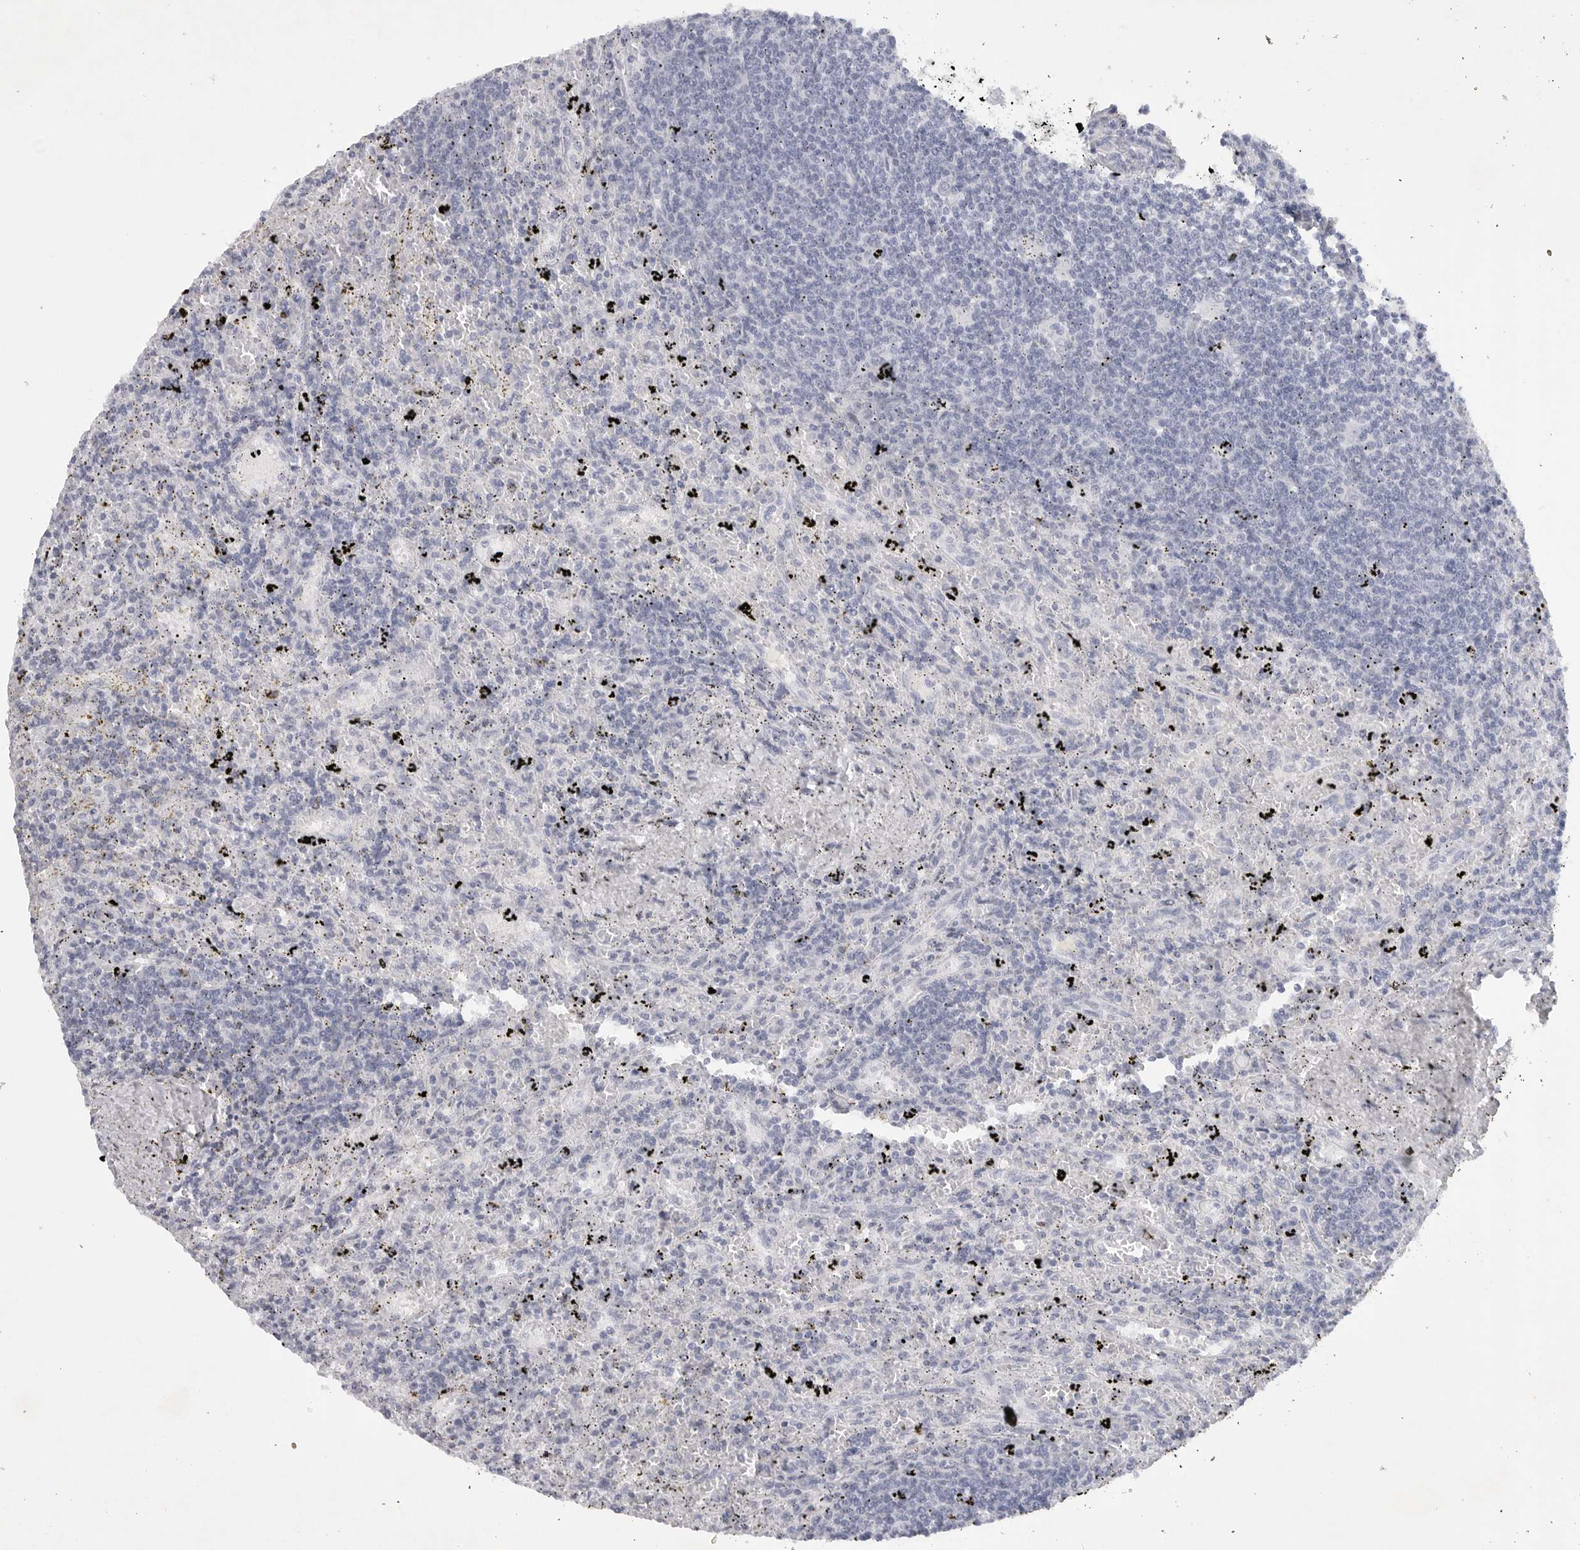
{"staining": {"intensity": "negative", "quantity": "none", "location": "none"}, "tissue": "lymphoma", "cell_type": "Tumor cells", "image_type": "cancer", "snomed": [{"axis": "morphology", "description": "Malignant lymphoma, non-Hodgkin's type, Low grade"}, {"axis": "topography", "description": "Spleen"}], "caption": "Human low-grade malignant lymphoma, non-Hodgkin's type stained for a protein using immunohistochemistry (IHC) shows no staining in tumor cells.", "gene": "TNR", "patient": {"sex": "male", "age": 76}}